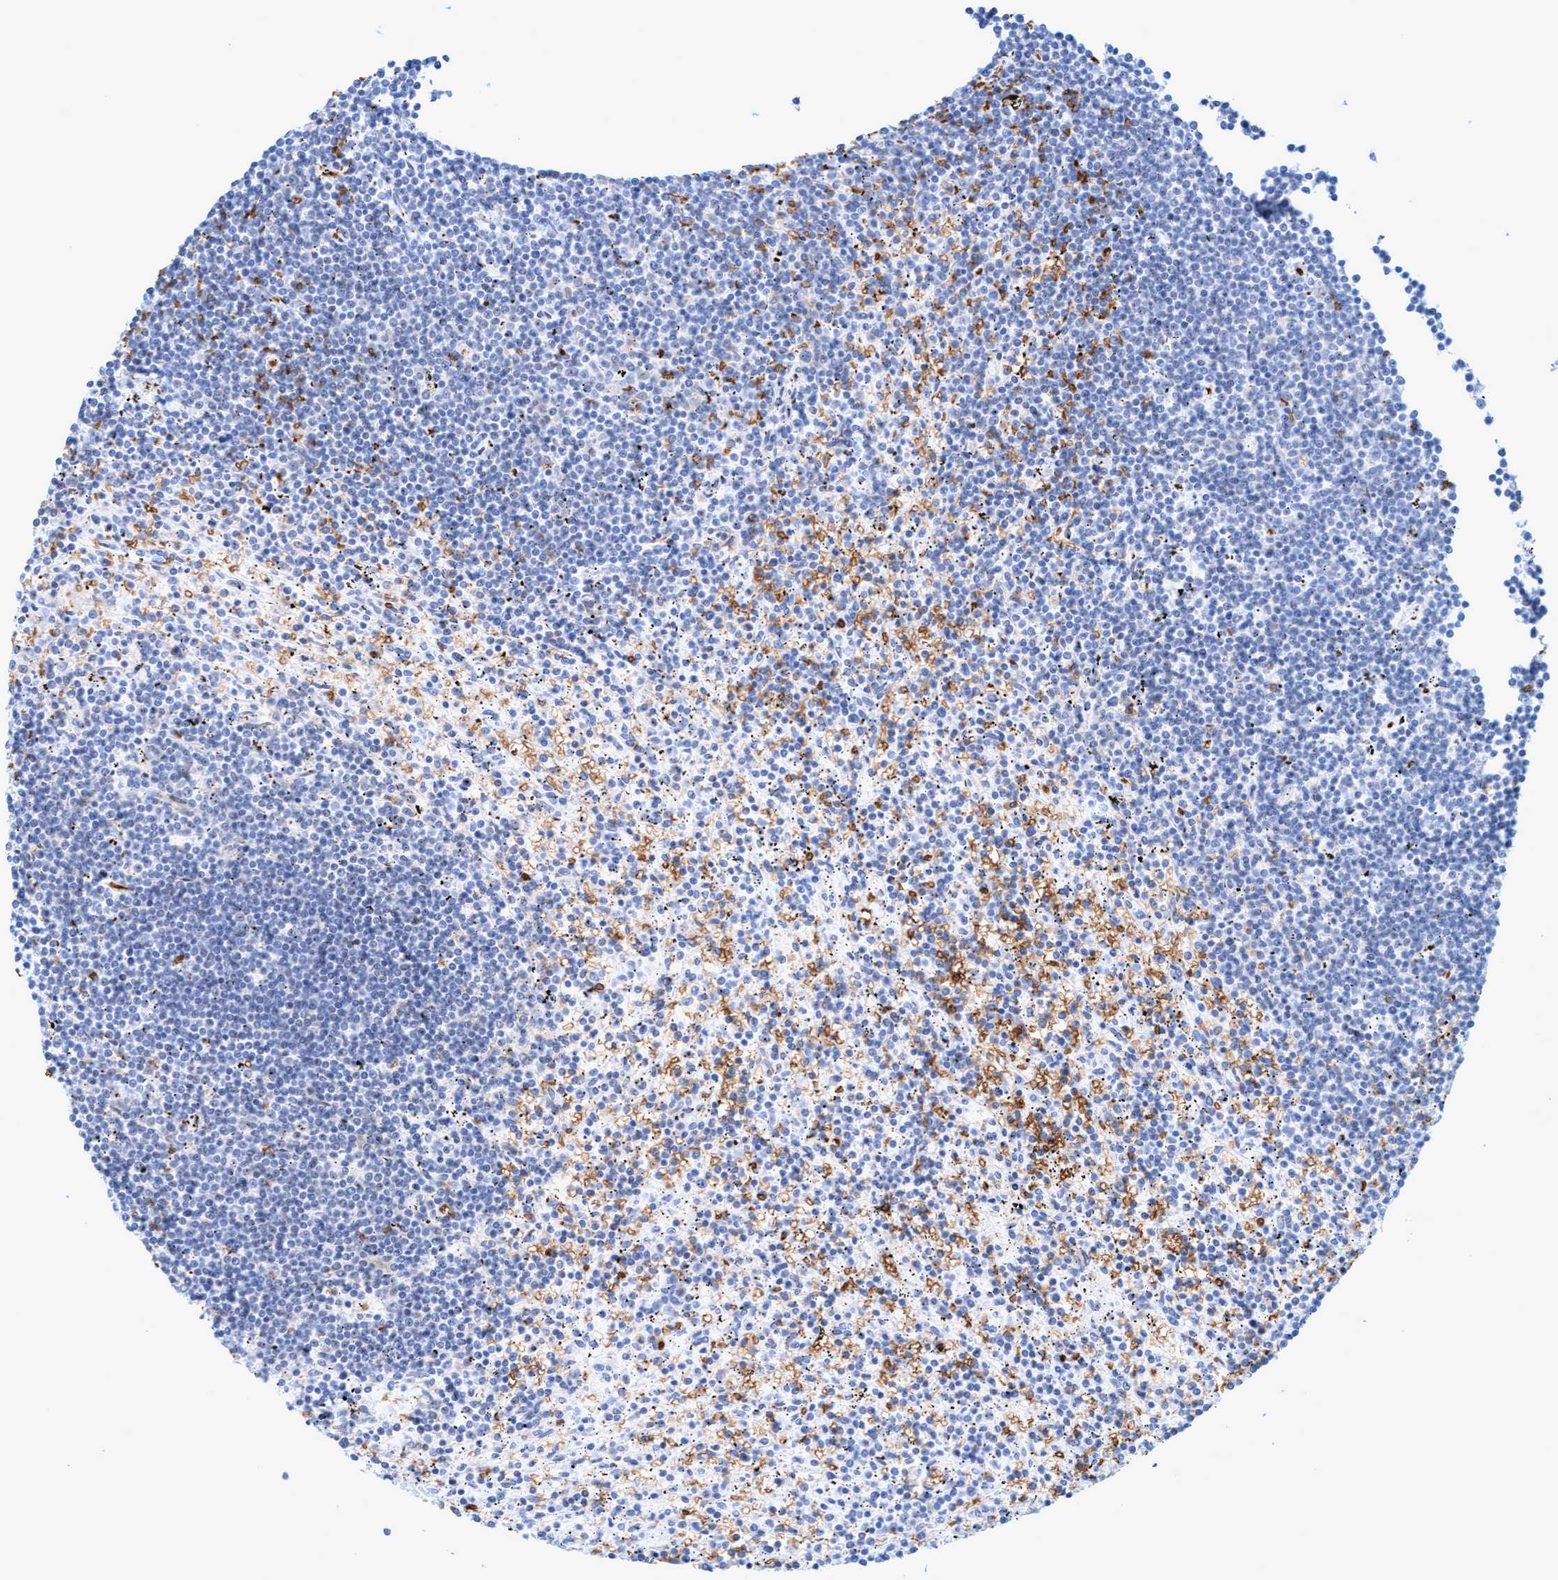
{"staining": {"intensity": "negative", "quantity": "none", "location": "none"}, "tissue": "lymphoma", "cell_type": "Tumor cells", "image_type": "cancer", "snomed": [{"axis": "morphology", "description": "Malignant lymphoma, non-Hodgkin's type, Low grade"}, {"axis": "topography", "description": "Spleen"}], "caption": "Tumor cells are negative for brown protein staining in malignant lymphoma, non-Hodgkin's type (low-grade).", "gene": "SPEM2", "patient": {"sex": "male", "age": 76}}